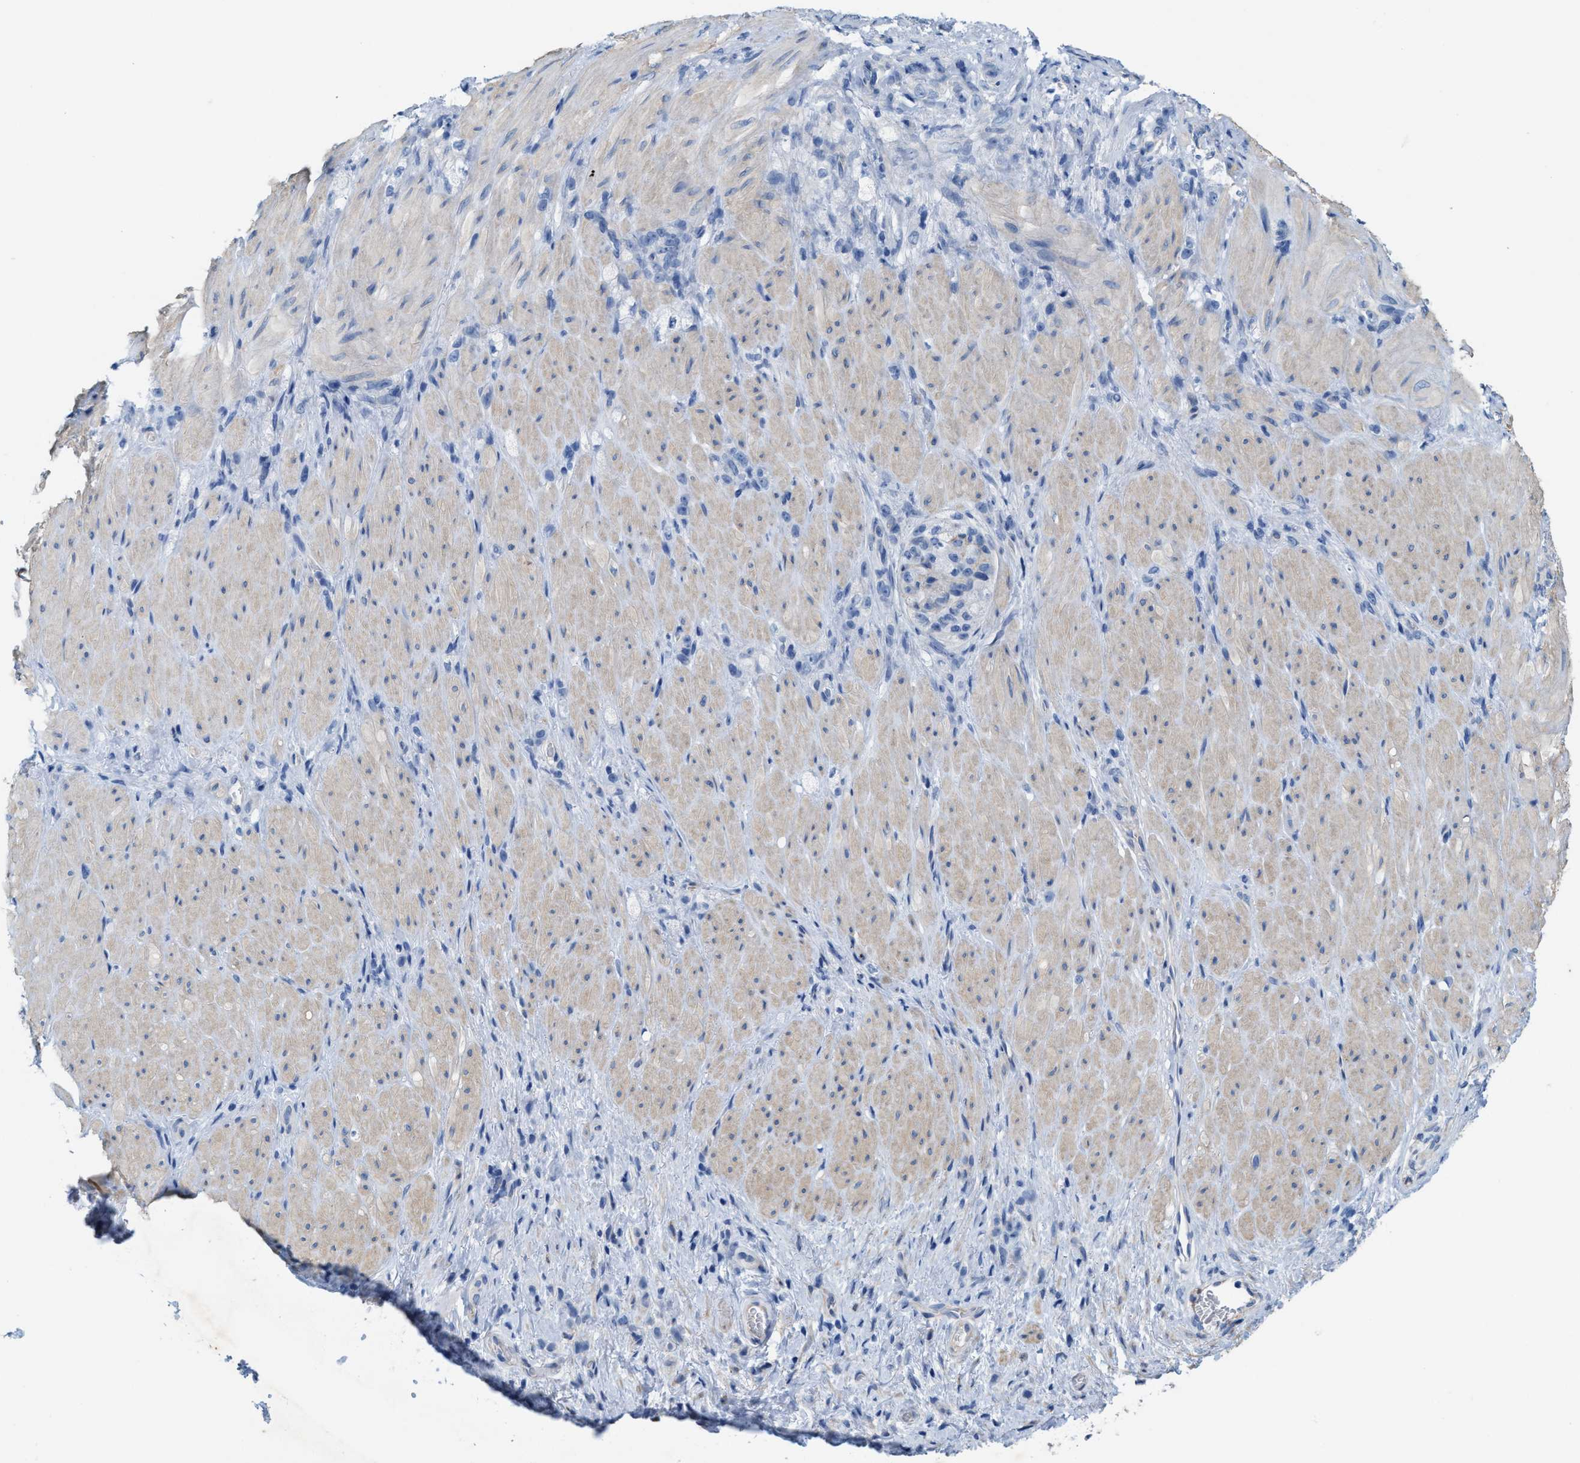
{"staining": {"intensity": "negative", "quantity": "none", "location": "none"}, "tissue": "stomach cancer", "cell_type": "Tumor cells", "image_type": "cancer", "snomed": [{"axis": "morphology", "description": "Normal tissue, NOS"}, {"axis": "morphology", "description": "Adenocarcinoma, NOS"}, {"axis": "topography", "description": "Stomach"}], "caption": "A photomicrograph of stomach cancer stained for a protein reveals no brown staining in tumor cells.", "gene": "CPA2", "patient": {"sex": "male", "age": 82}}